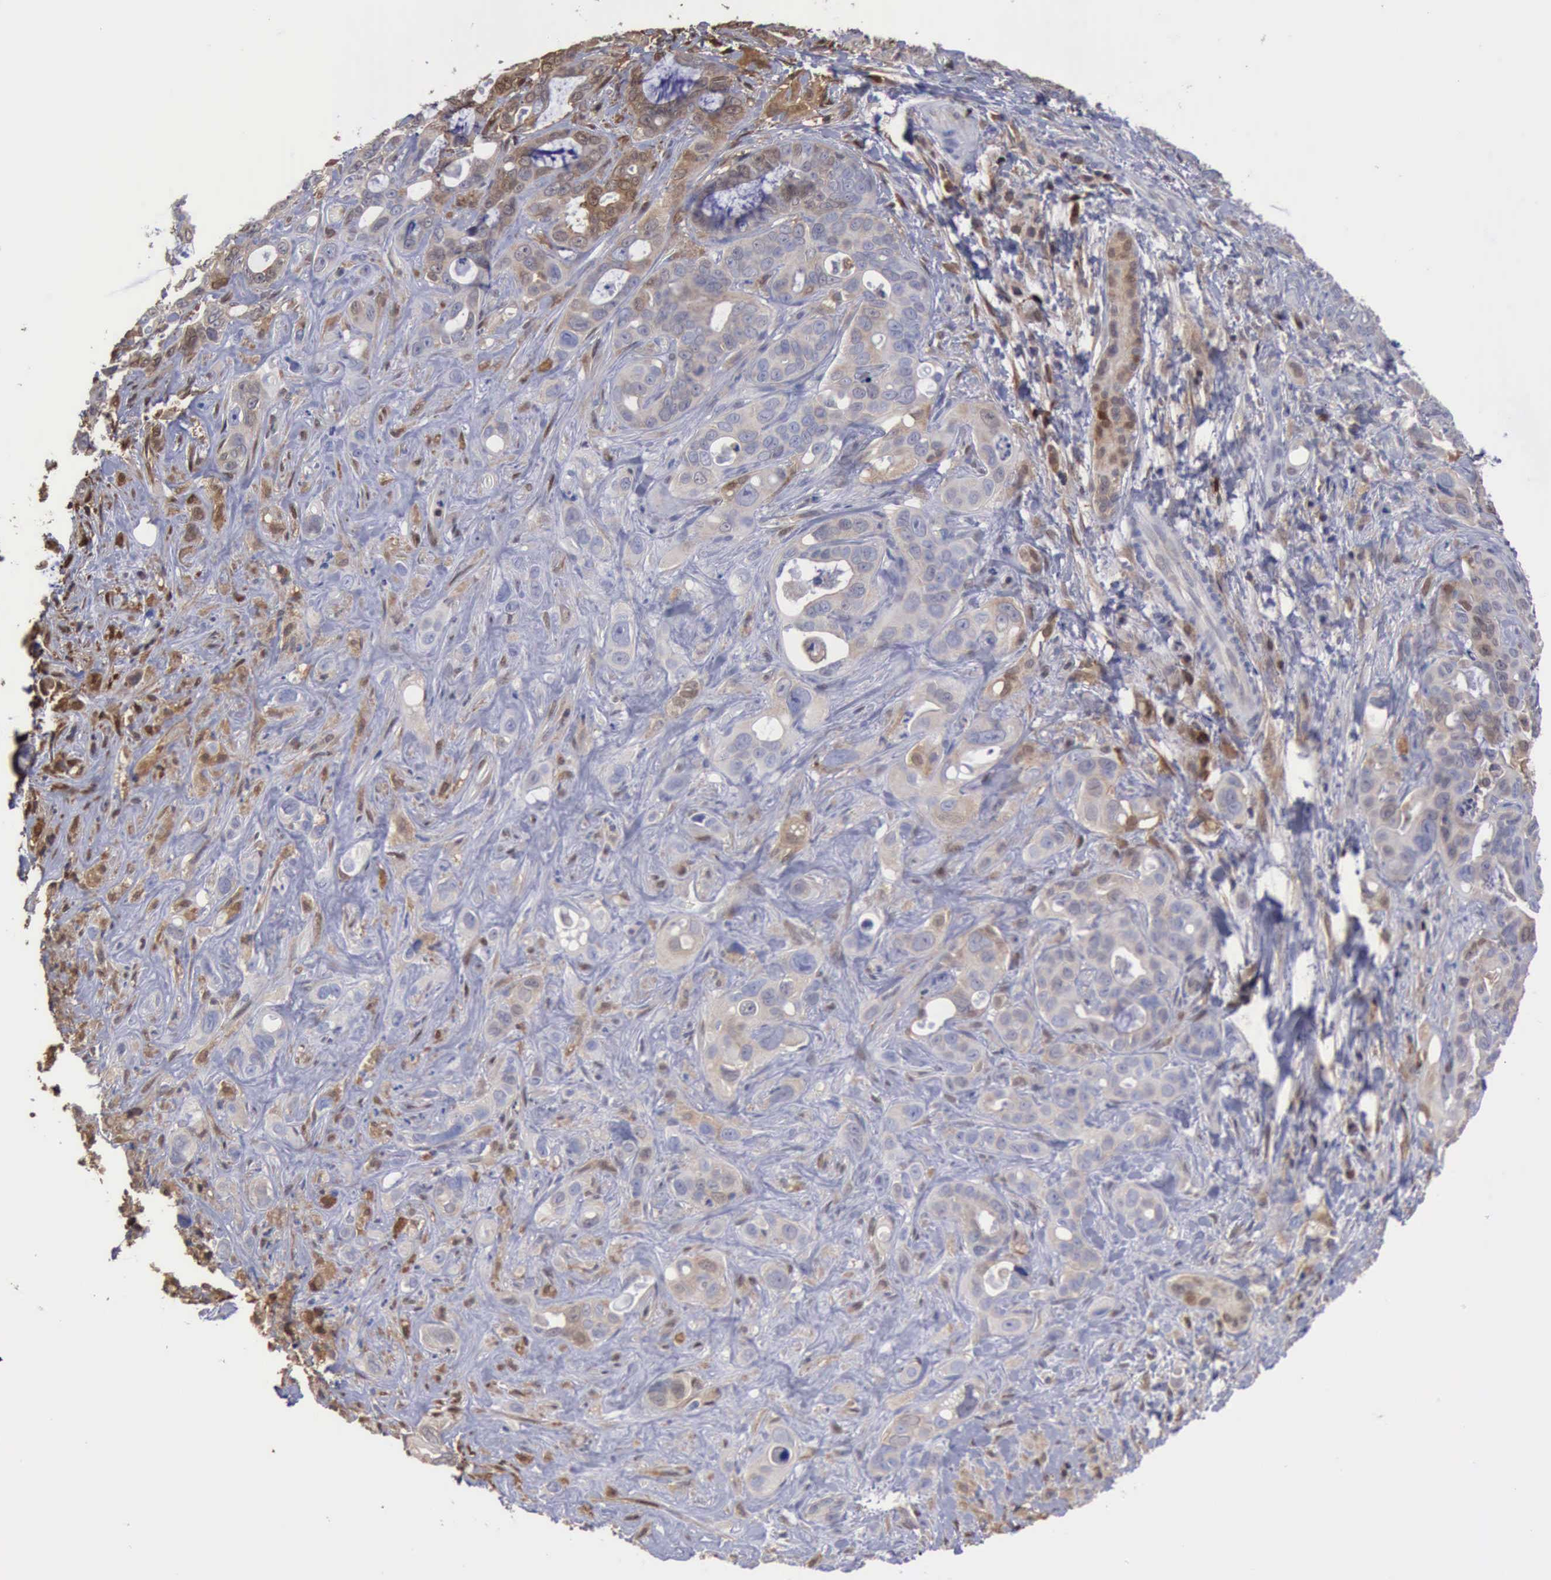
{"staining": {"intensity": "weak", "quantity": "<25%", "location": "cytoplasmic/membranous,nuclear"}, "tissue": "liver cancer", "cell_type": "Tumor cells", "image_type": "cancer", "snomed": [{"axis": "morphology", "description": "Cholangiocarcinoma"}, {"axis": "topography", "description": "Liver"}], "caption": "Liver cancer (cholangiocarcinoma) stained for a protein using IHC reveals no expression tumor cells.", "gene": "STAT1", "patient": {"sex": "female", "age": 79}}